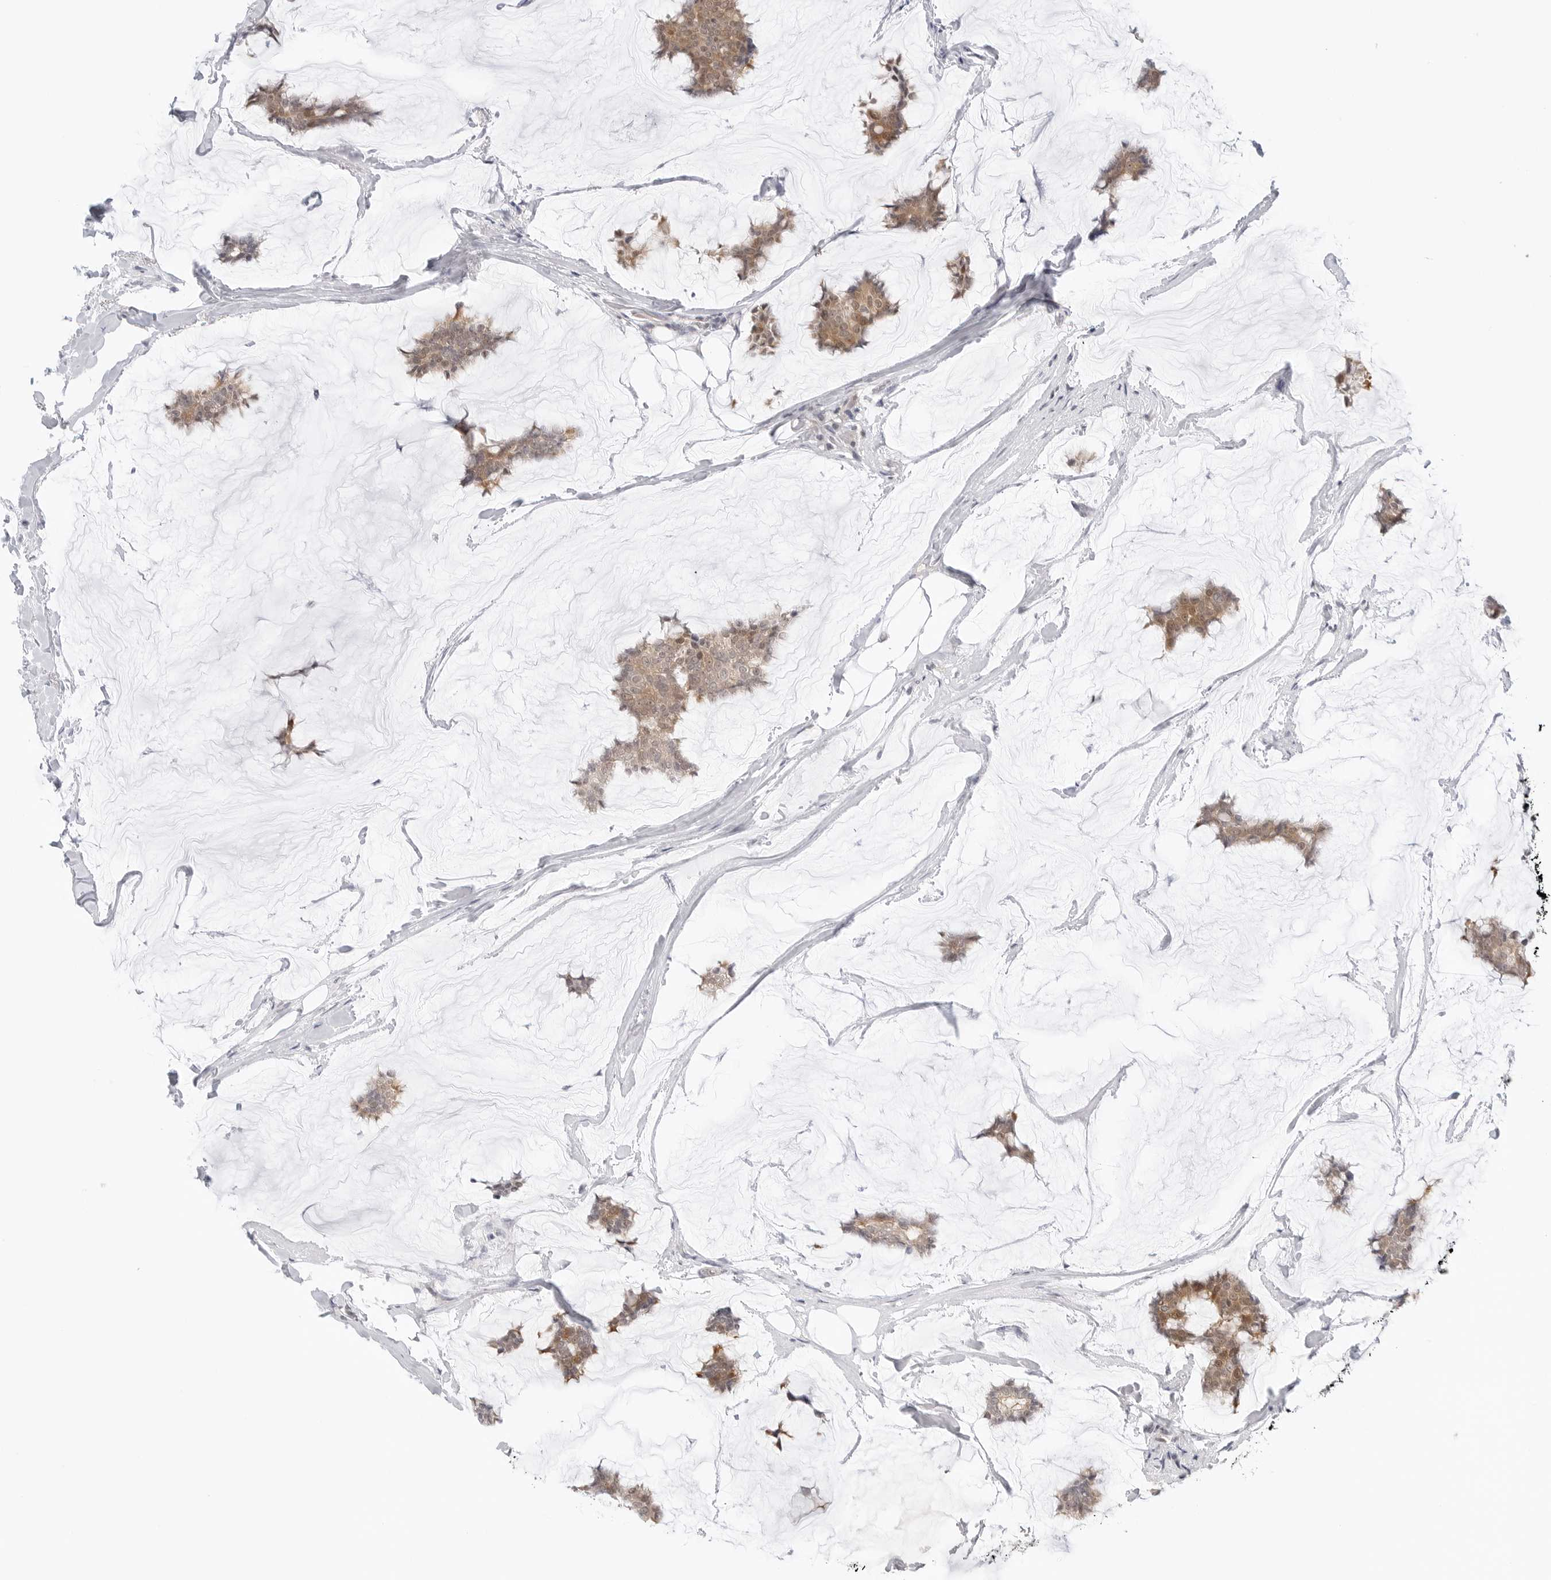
{"staining": {"intensity": "moderate", "quantity": ">75%", "location": "cytoplasmic/membranous,nuclear"}, "tissue": "breast cancer", "cell_type": "Tumor cells", "image_type": "cancer", "snomed": [{"axis": "morphology", "description": "Duct carcinoma"}, {"axis": "topography", "description": "Breast"}], "caption": "Brown immunohistochemical staining in invasive ductal carcinoma (breast) reveals moderate cytoplasmic/membranous and nuclear positivity in about >75% of tumor cells. Immunohistochemistry (ihc) stains the protein in brown and the nuclei are stained blue.", "gene": "NUDC", "patient": {"sex": "female", "age": 93}}